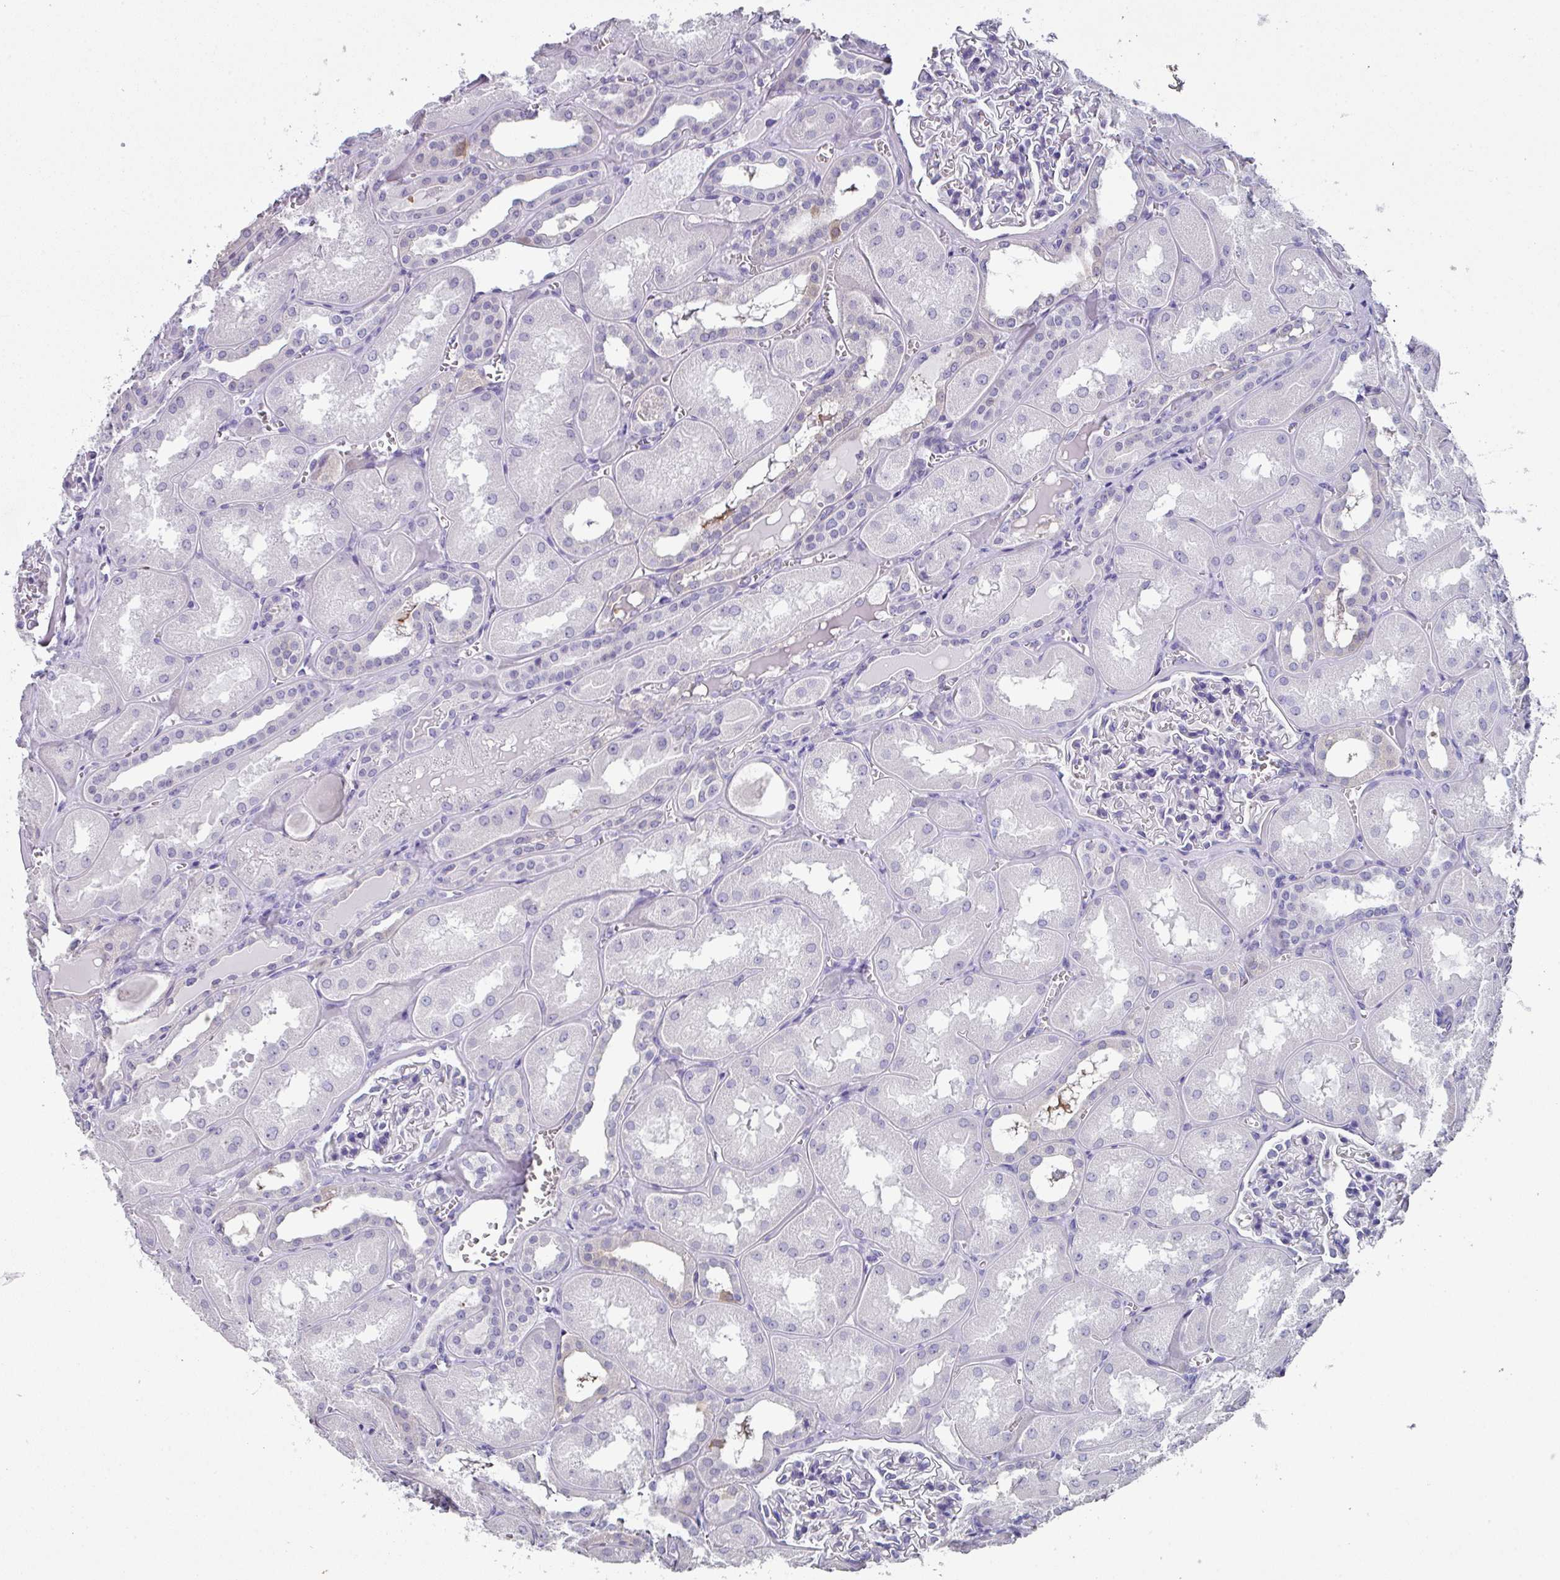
{"staining": {"intensity": "negative", "quantity": "none", "location": "none"}, "tissue": "kidney", "cell_type": "Cells in glomeruli", "image_type": "normal", "snomed": [{"axis": "morphology", "description": "Normal tissue, NOS"}, {"axis": "topography", "description": "Kidney"}], "caption": "This is an immunohistochemistry image of normal human kidney. There is no staining in cells in glomeruli.", "gene": "PEX10", "patient": {"sex": "male", "age": 61}}